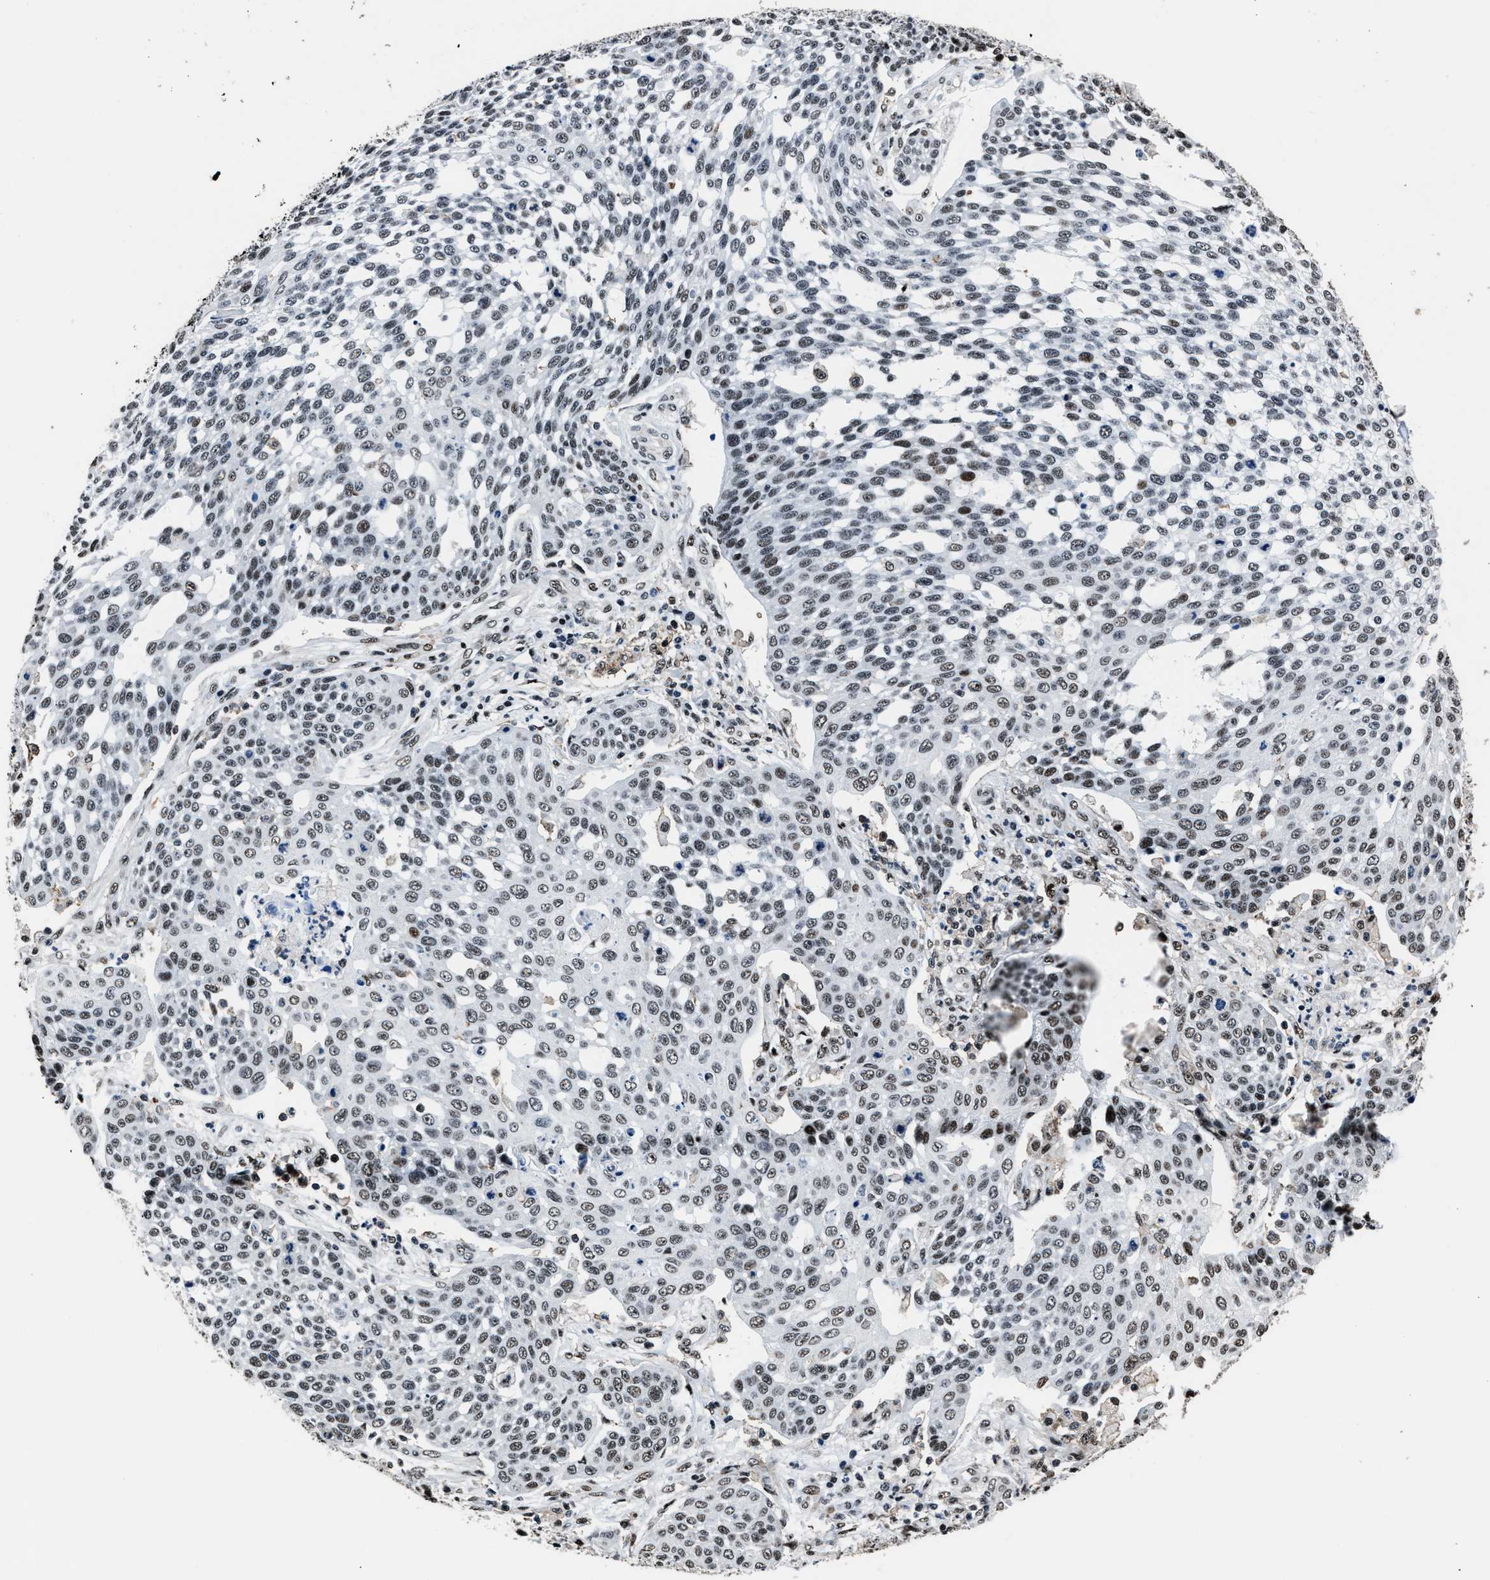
{"staining": {"intensity": "weak", "quantity": ">75%", "location": "nuclear"}, "tissue": "cervical cancer", "cell_type": "Tumor cells", "image_type": "cancer", "snomed": [{"axis": "morphology", "description": "Squamous cell carcinoma, NOS"}, {"axis": "topography", "description": "Cervix"}], "caption": "Immunohistochemical staining of human cervical squamous cell carcinoma displays low levels of weak nuclear staining in about >75% of tumor cells. (DAB (3,3'-diaminobenzidine) = brown stain, brightfield microscopy at high magnification).", "gene": "PPIE", "patient": {"sex": "female", "age": 34}}